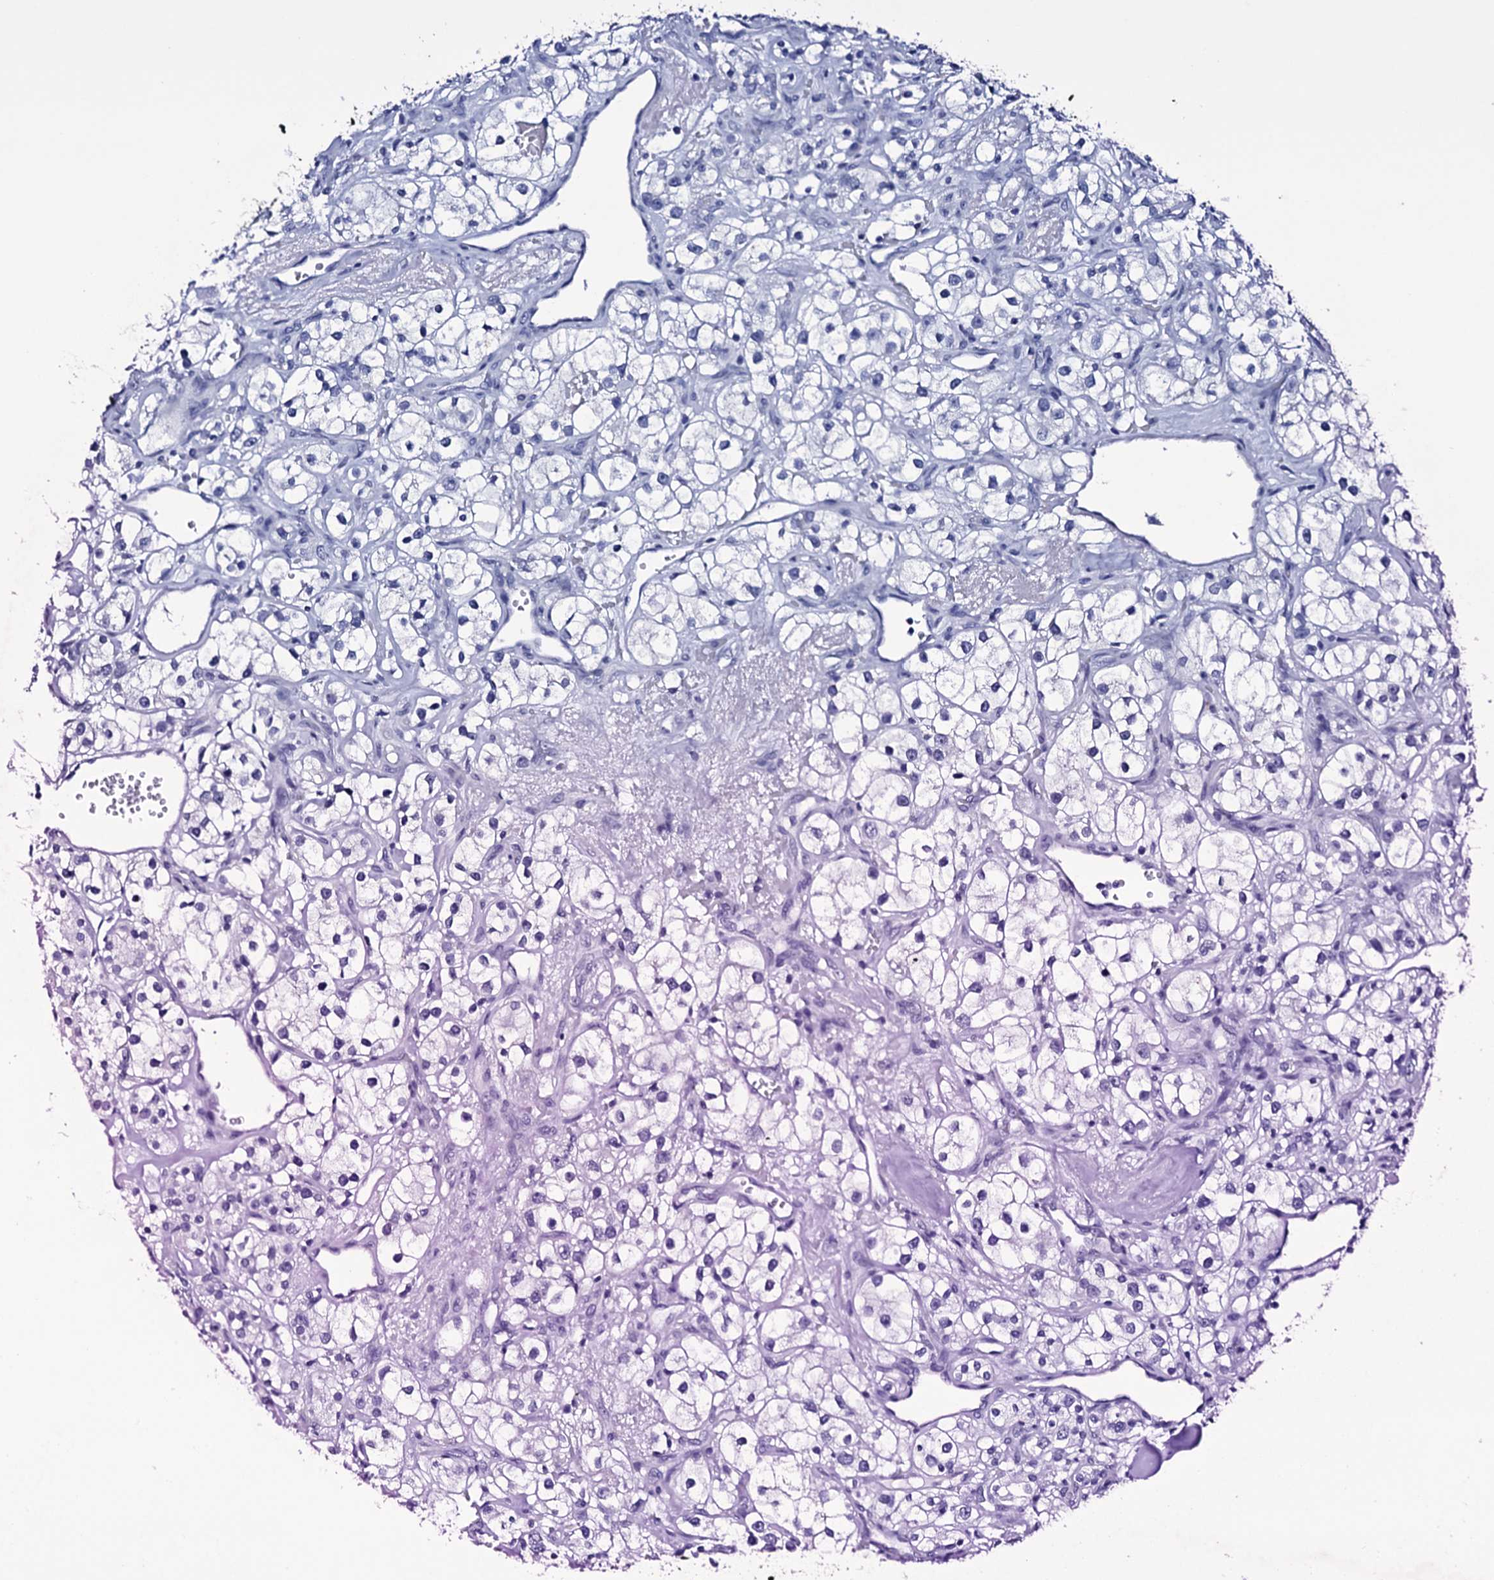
{"staining": {"intensity": "negative", "quantity": "none", "location": "none"}, "tissue": "renal cancer", "cell_type": "Tumor cells", "image_type": "cancer", "snomed": [{"axis": "morphology", "description": "Adenocarcinoma, NOS"}, {"axis": "topography", "description": "Kidney"}], "caption": "The histopathology image displays no significant expression in tumor cells of renal adenocarcinoma.", "gene": "ITPRID2", "patient": {"sex": "male", "age": 77}}